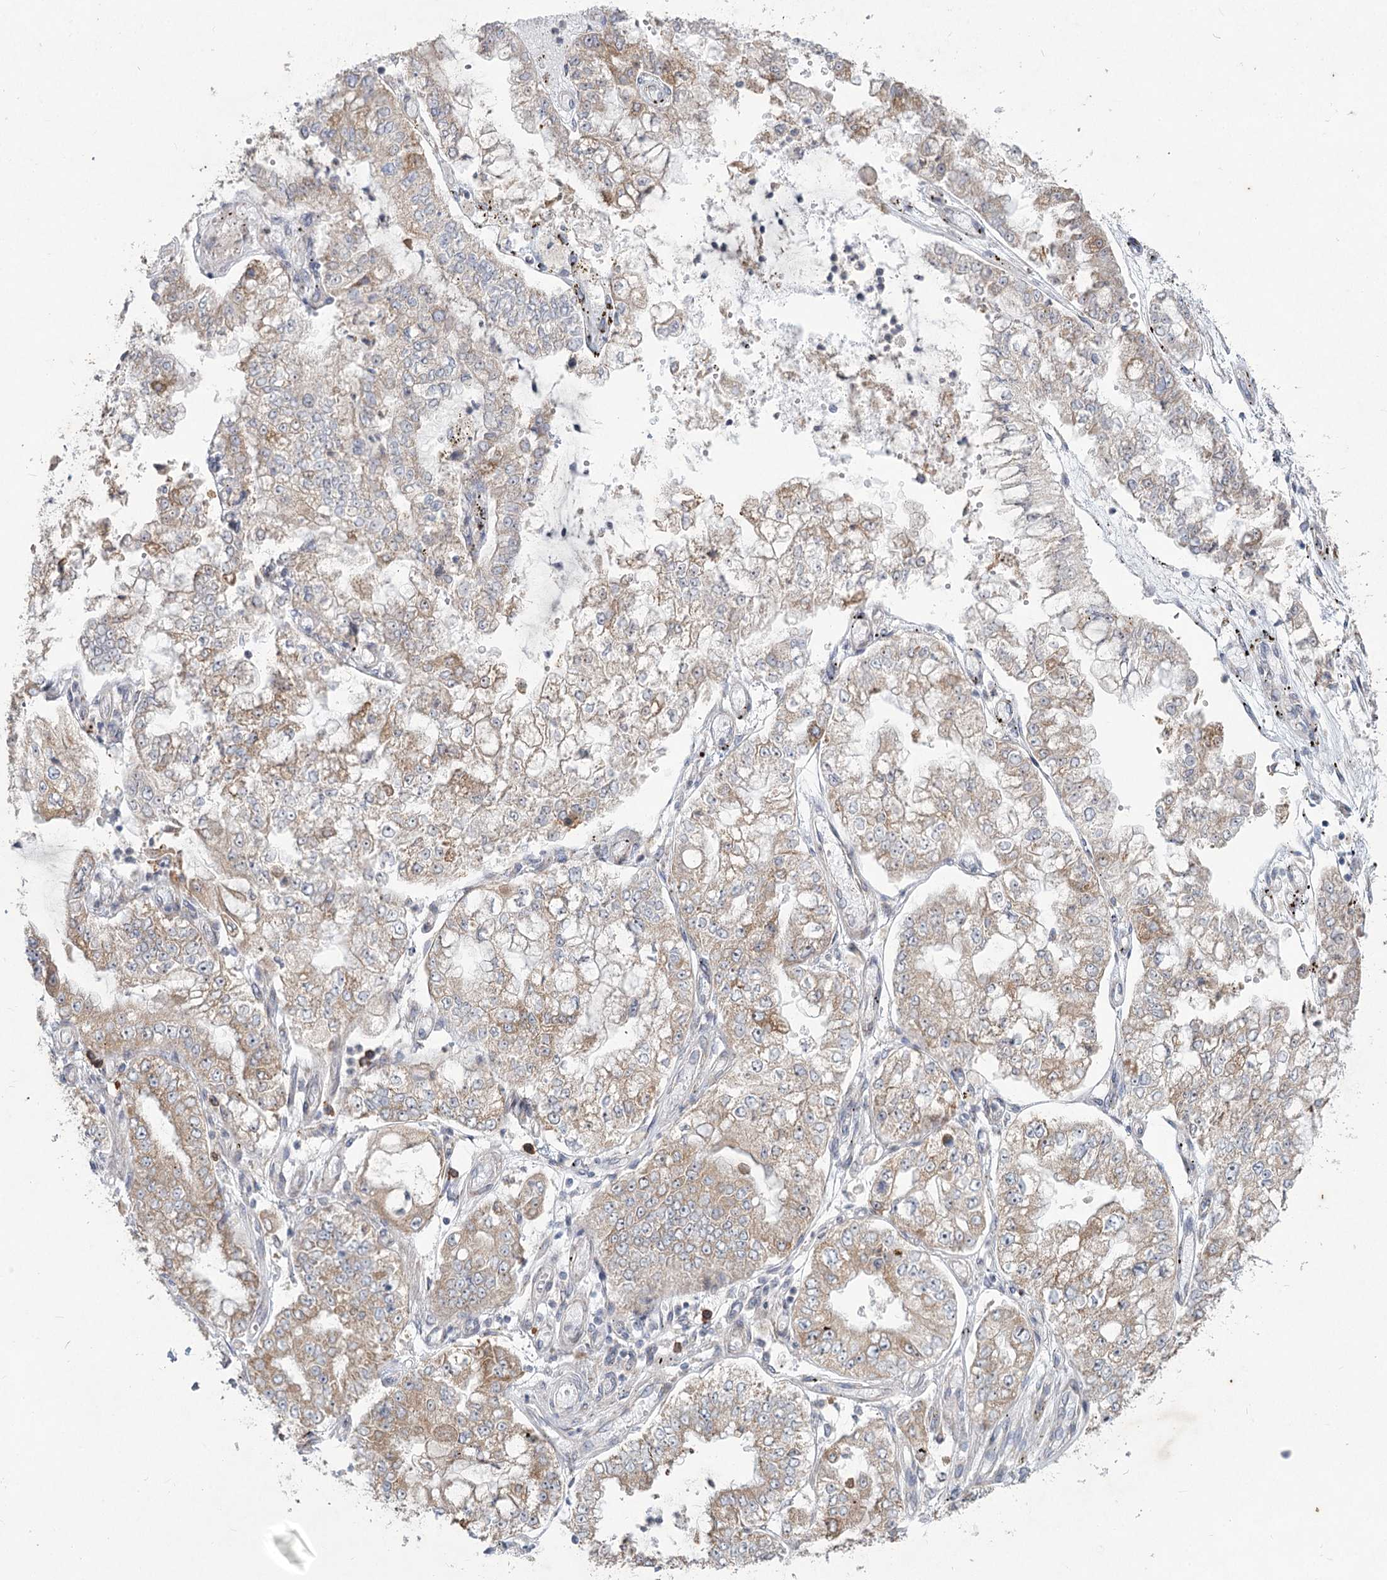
{"staining": {"intensity": "weak", "quantity": "25%-75%", "location": "cytoplasmic/membranous"}, "tissue": "stomach cancer", "cell_type": "Tumor cells", "image_type": "cancer", "snomed": [{"axis": "morphology", "description": "Adenocarcinoma, NOS"}, {"axis": "topography", "description": "Stomach"}], "caption": "A high-resolution micrograph shows immunohistochemistry (IHC) staining of stomach cancer, which demonstrates weak cytoplasmic/membranous positivity in approximately 25%-75% of tumor cells.", "gene": "PLA2G12A", "patient": {"sex": "male", "age": 76}}